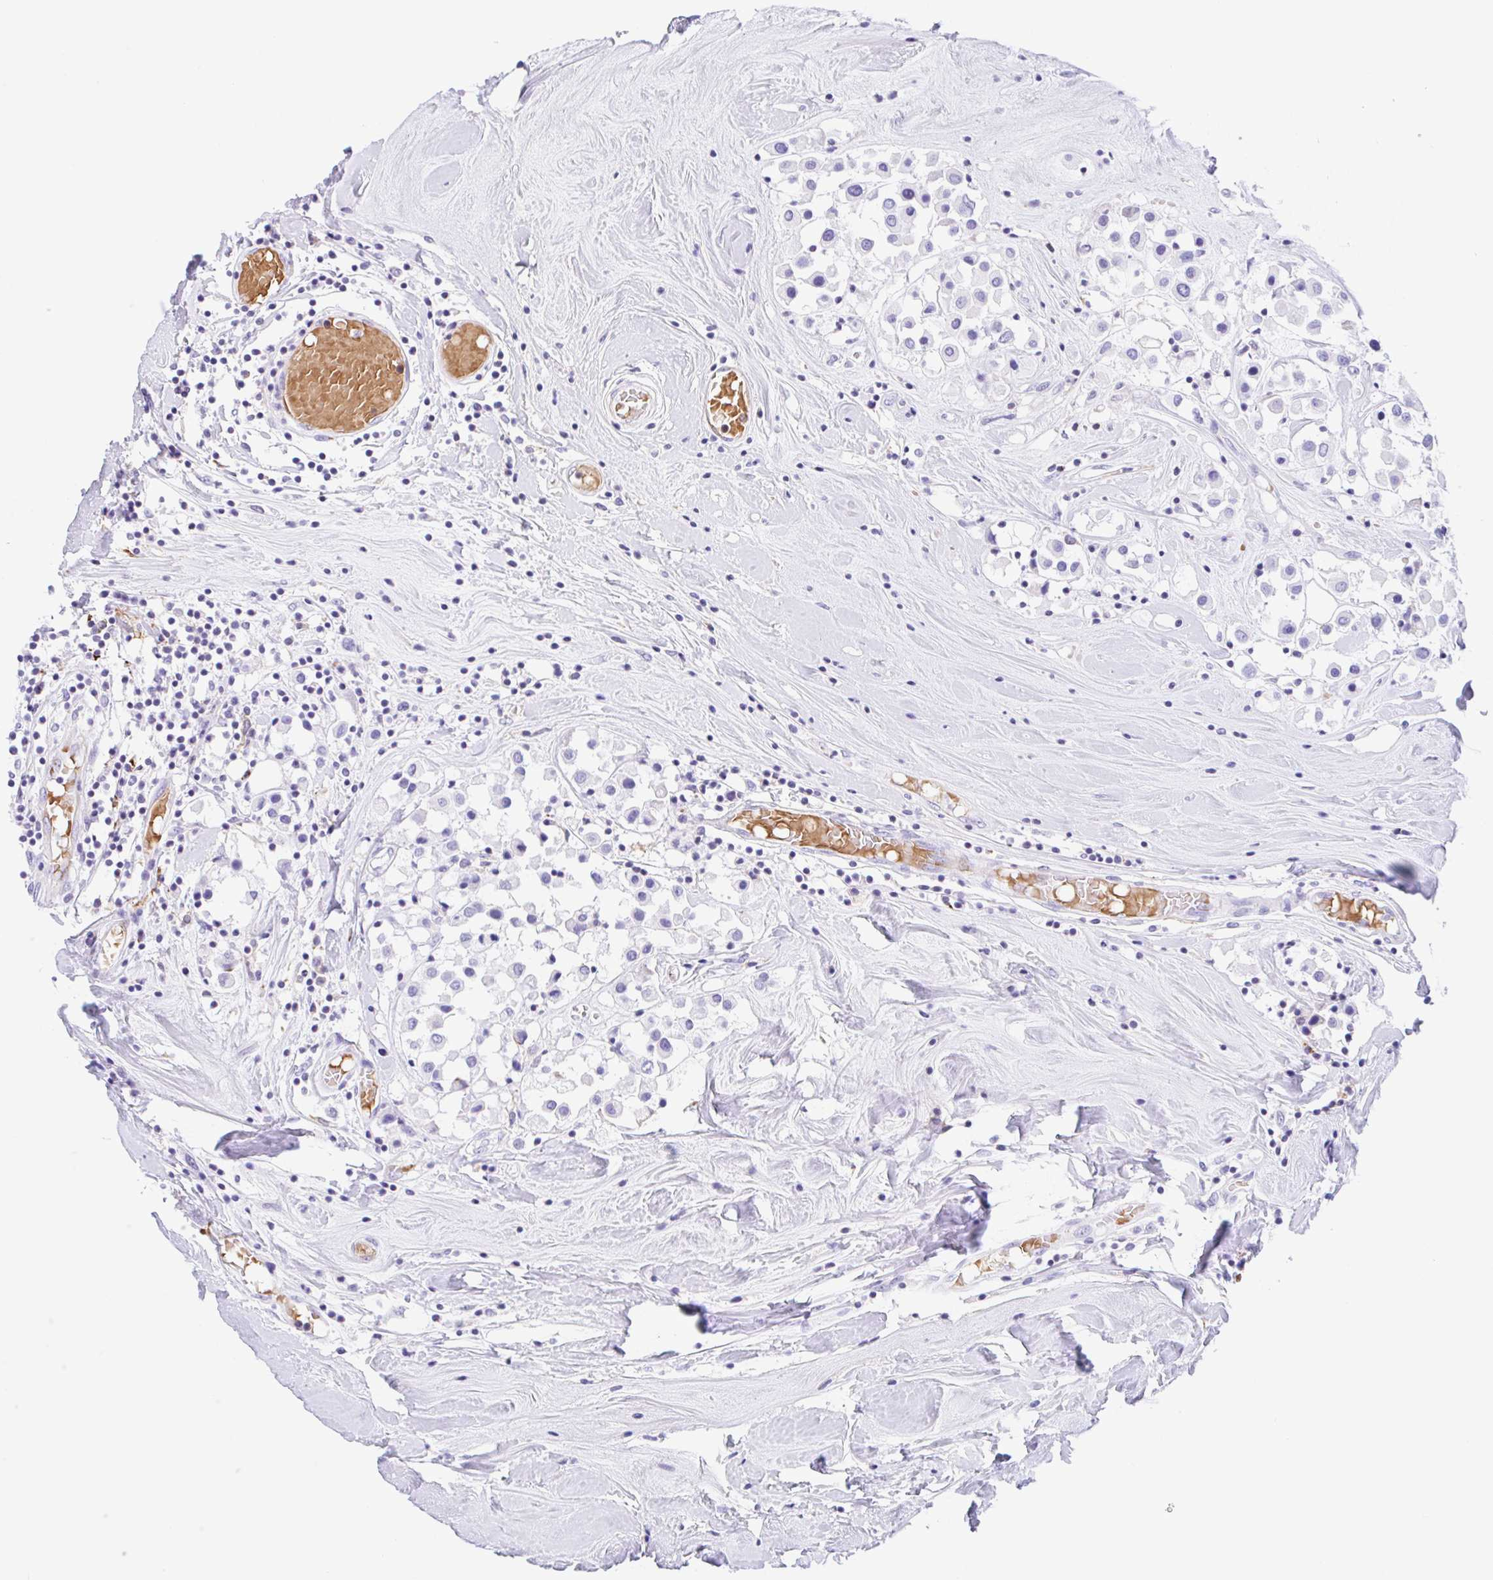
{"staining": {"intensity": "negative", "quantity": "none", "location": "none"}, "tissue": "breast cancer", "cell_type": "Tumor cells", "image_type": "cancer", "snomed": [{"axis": "morphology", "description": "Duct carcinoma"}, {"axis": "topography", "description": "Breast"}], "caption": "This is an immunohistochemistry (IHC) image of human breast intraductal carcinoma. There is no expression in tumor cells.", "gene": "ANKRD9", "patient": {"sex": "female", "age": 61}}